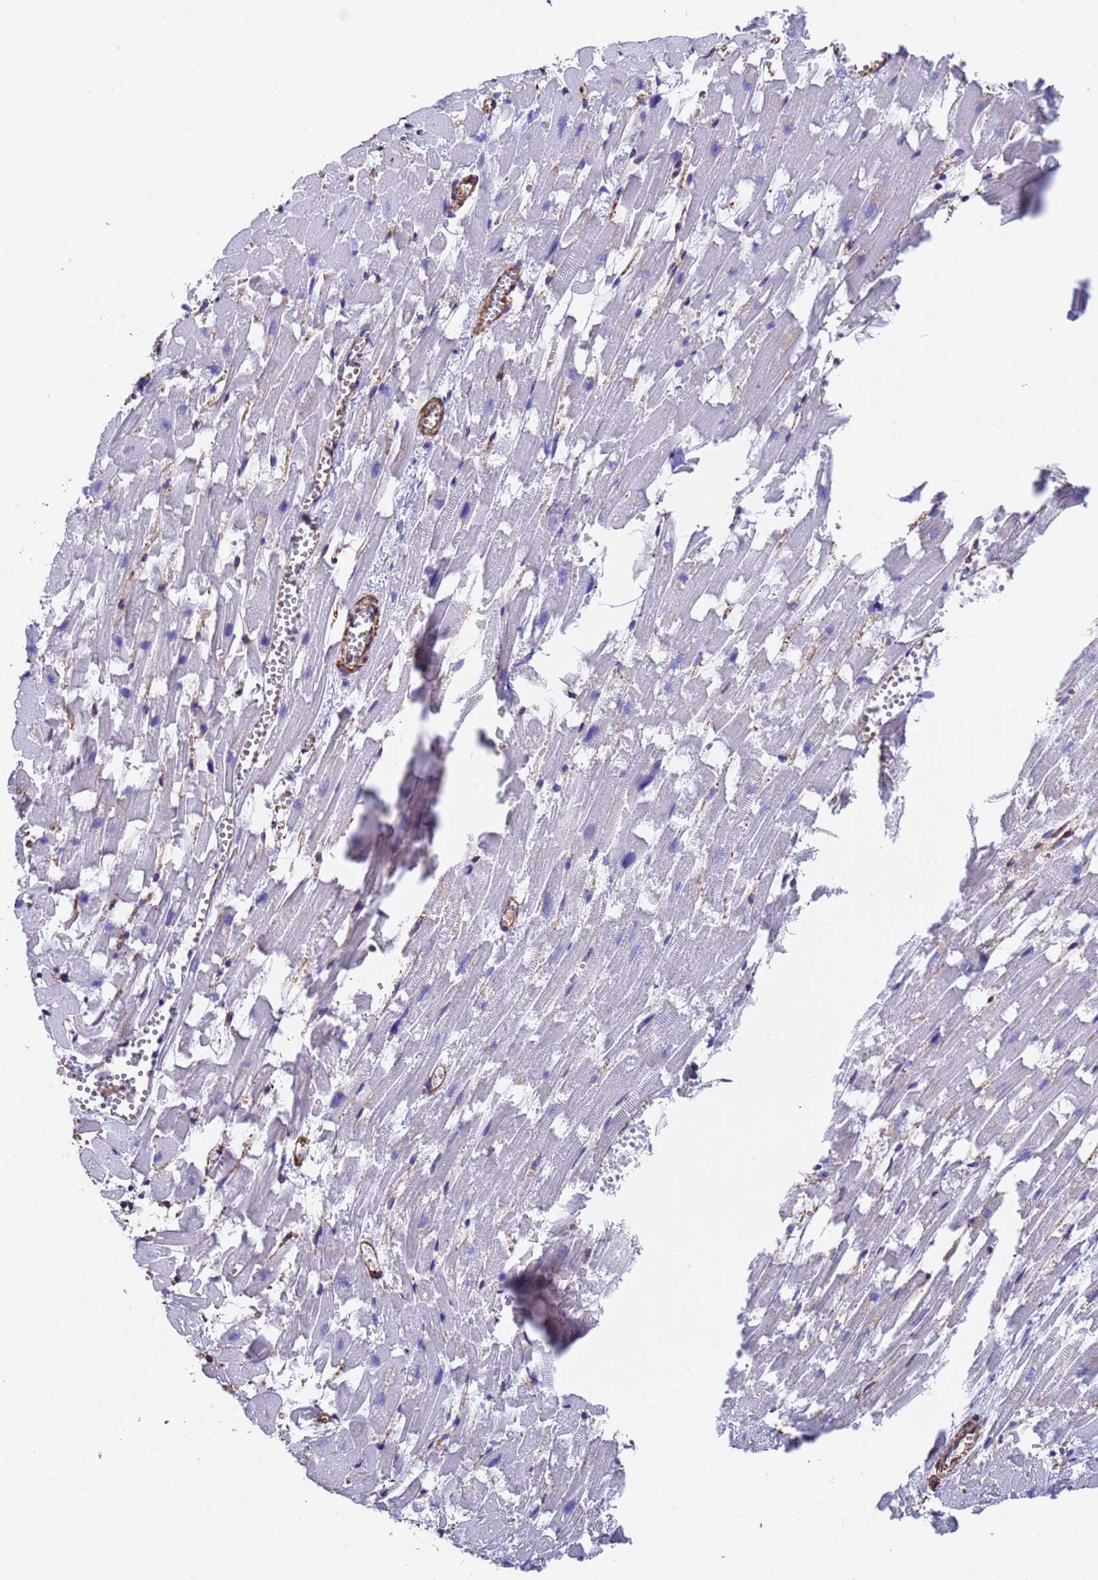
{"staining": {"intensity": "negative", "quantity": "none", "location": "none"}, "tissue": "heart muscle", "cell_type": "Cardiomyocytes", "image_type": "normal", "snomed": [{"axis": "morphology", "description": "Normal tissue, NOS"}, {"axis": "topography", "description": "Heart"}], "caption": "A histopathology image of heart muscle stained for a protein demonstrates no brown staining in cardiomyocytes.", "gene": "MYL12A", "patient": {"sex": "female", "age": 64}}